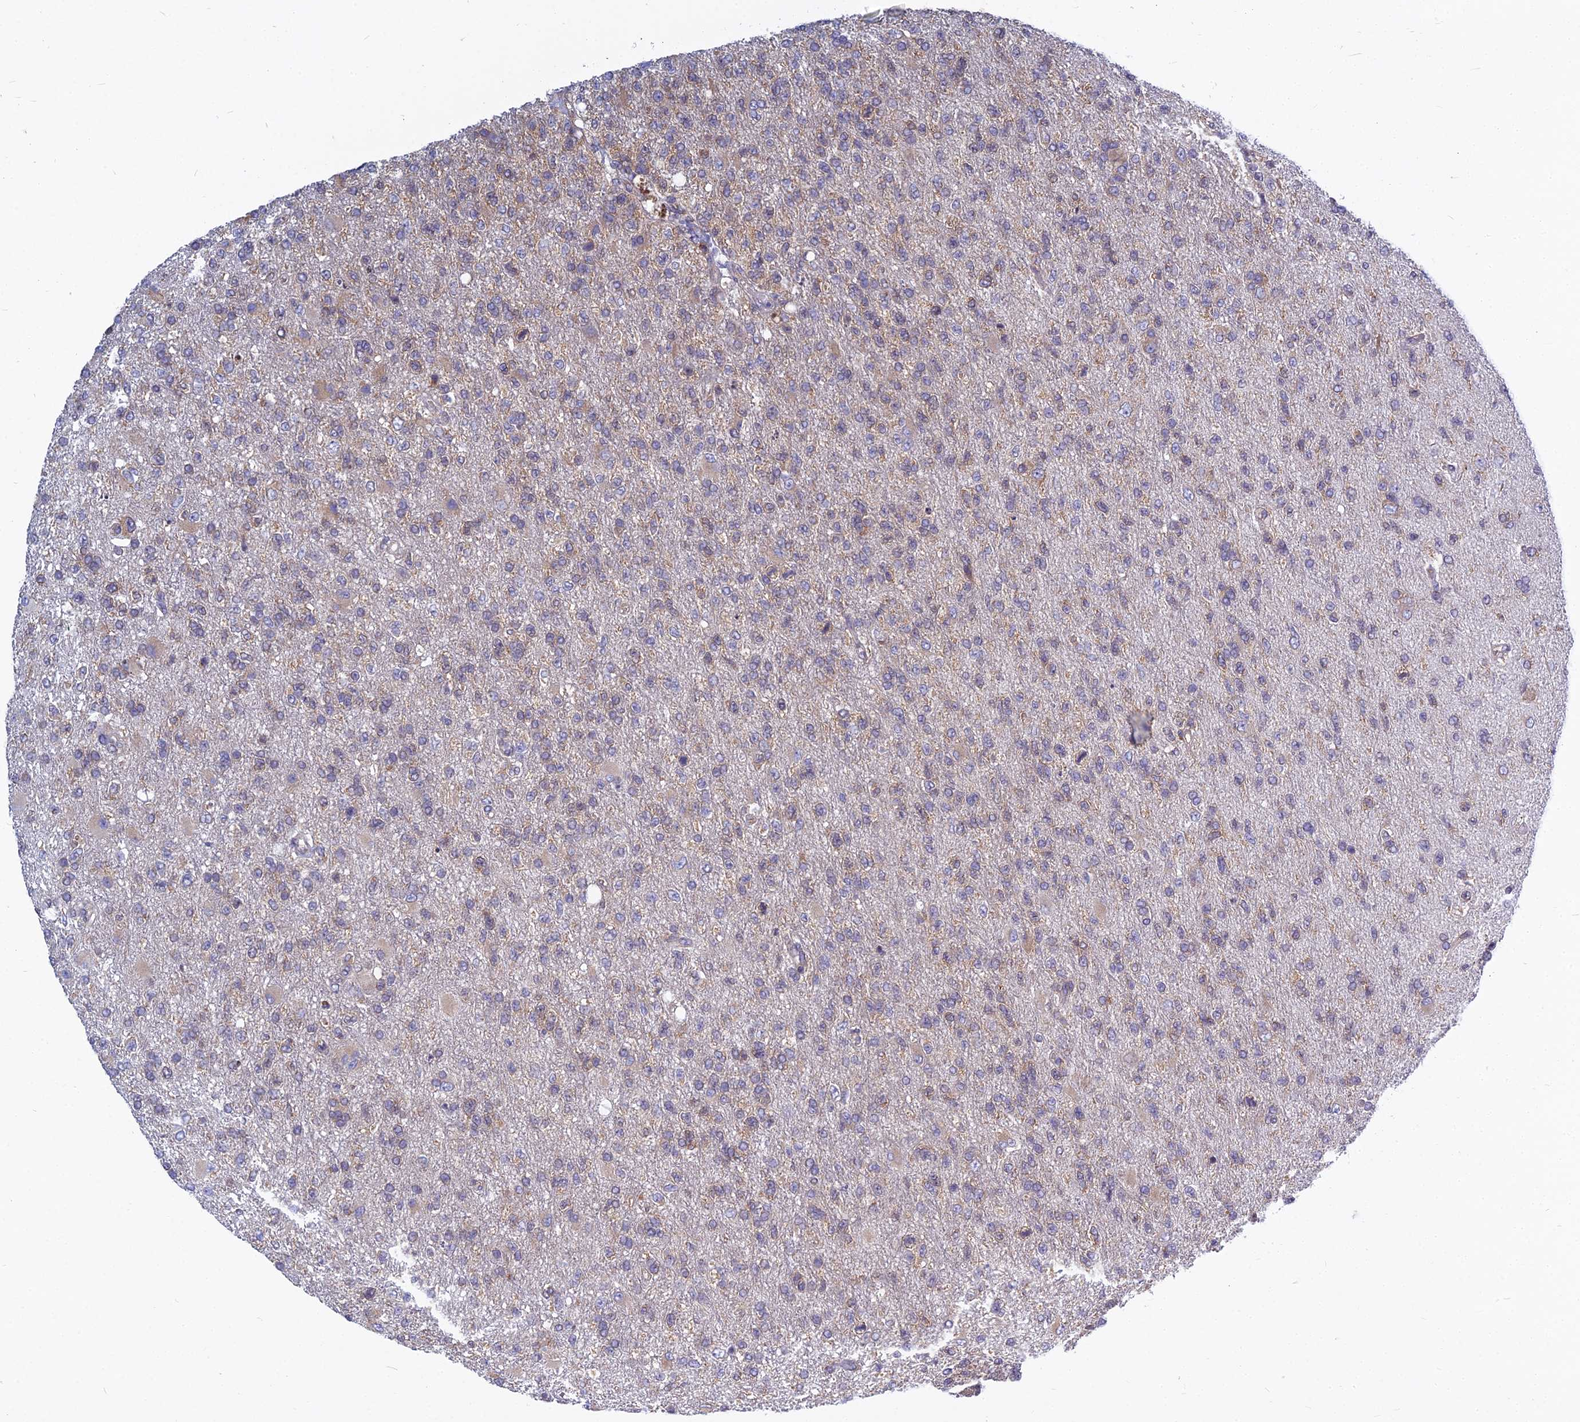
{"staining": {"intensity": "weak", "quantity": "<25%", "location": "cytoplasmic/membranous"}, "tissue": "glioma", "cell_type": "Tumor cells", "image_type": "cancer", "snomed": [{"axis": "morphology", "description": "Glioma, malignant, High grade"}, {"axis": "topography", "description": "Brain"}], "caption": "Immunohistochemistry (IHC) of malignant glioma (high-grade) demonstrates no staining in tumor cells.", "gene": "KIAA1143", "patient": {"sex": "male", "age": 56}}